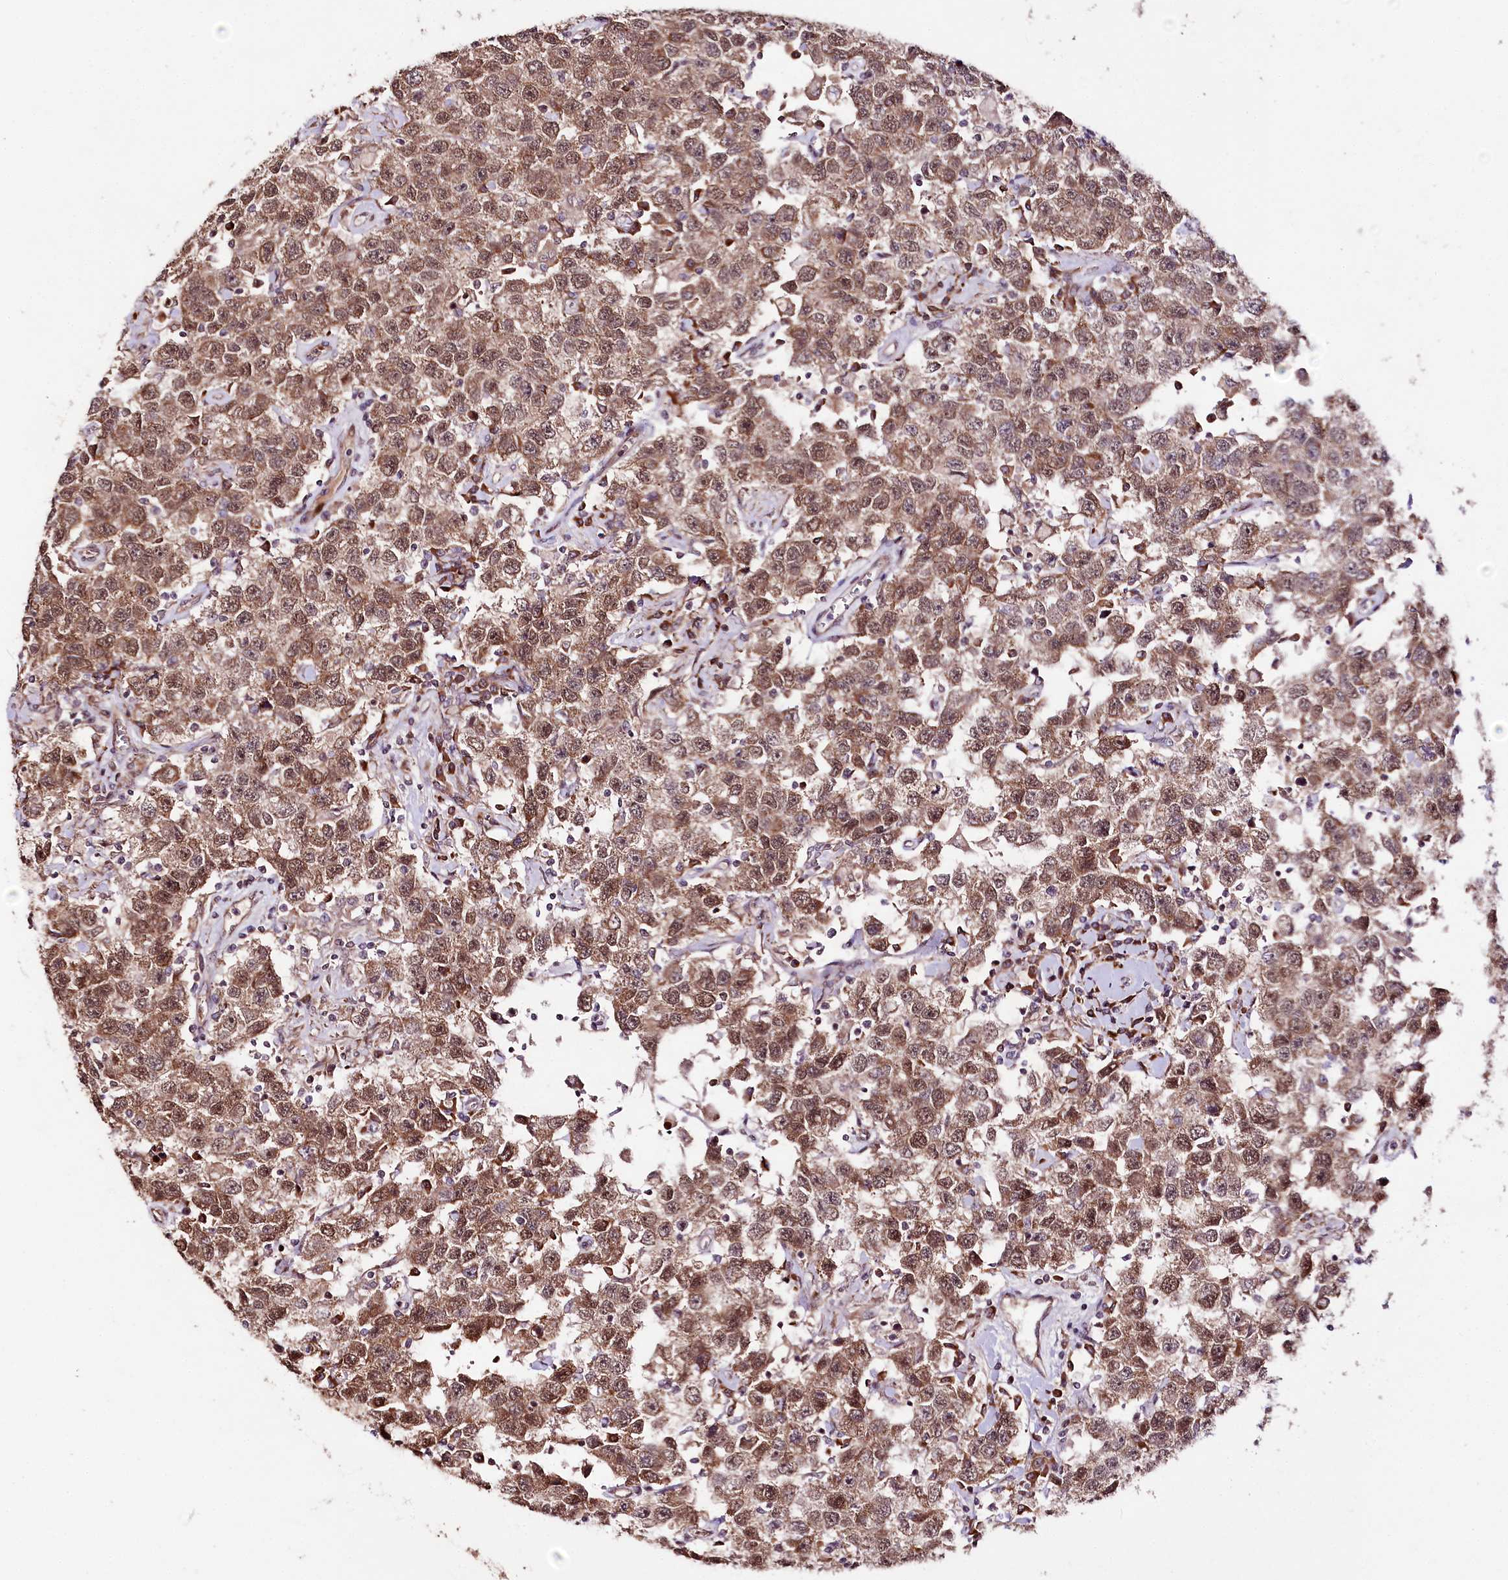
{"staining": {"intensity": "moderate", "quantity": ">75%", "location": "cytoplasmic/membranous,nuclear"}, "tissue": "testis cancer", "cell_type": "Tumor cells", "image_type": "cancer", "snomed": [{"axis": "morphology", "description": "Seminoma, NOS"}, {"axis": "topography", "description": "Testis"}], "caption": "Testis cancer (seminoma) stained with IHC demonstrates moderate cytoplasmic/membranous and nuclear expression in approximately >75% of tumor cells. (Stains: DAB in brown, nuclei in blue, Microscopy: brightfield microscopy at high magnification).", "gene": "DMP1", "patient": {"sex": "male", "age": 41}}